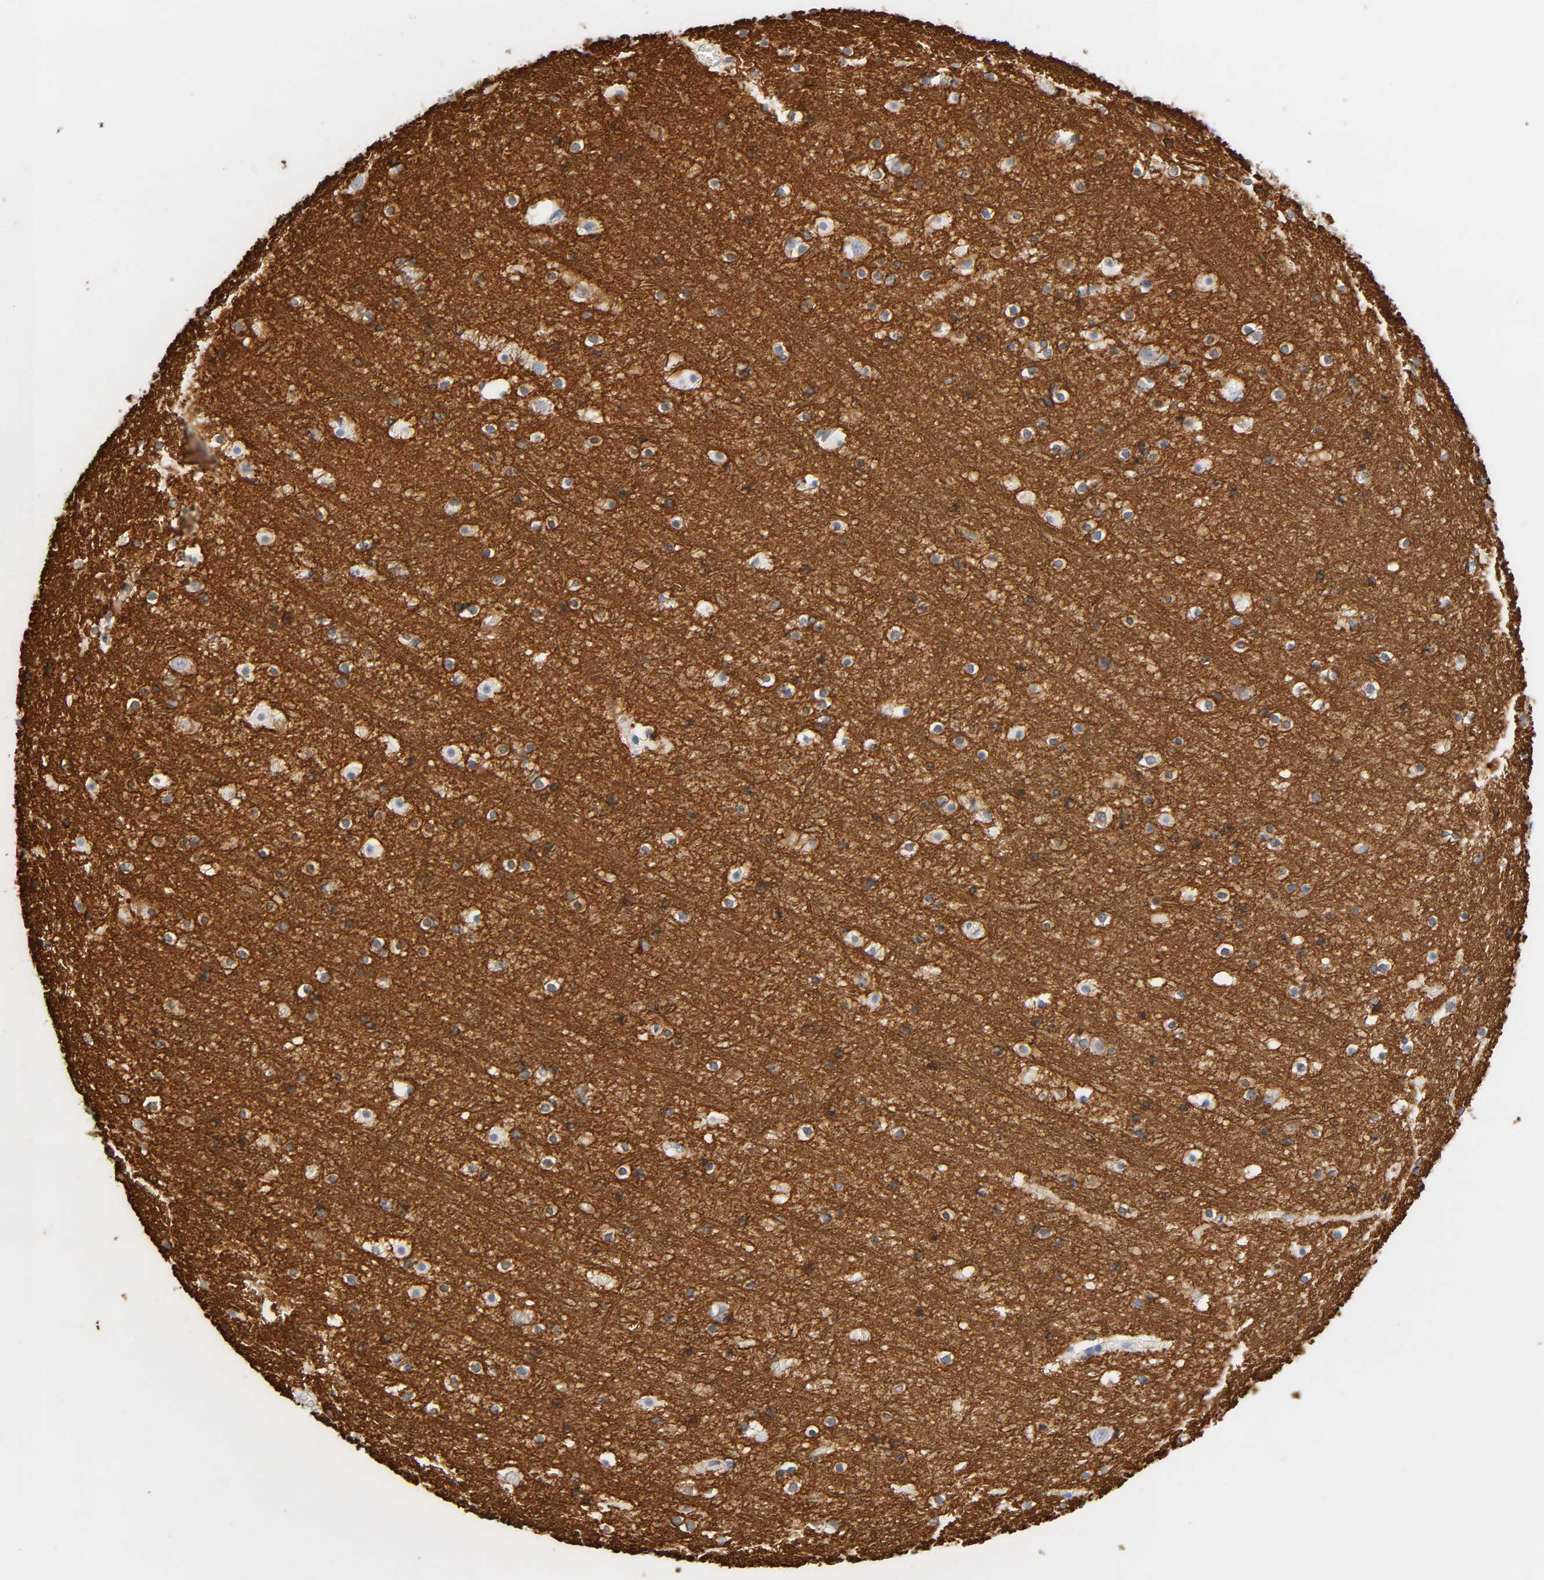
{"staining": {"intensity": "negative", "quantity": "none", "location": "none"}, "tissue": "cerebral cortex", "cell_type": "Endothelial cells", "image_type": "normal", "snomed": [{"axis": "morphology", "description": "Normal tissue, NOS"}, {"axis": "topography", "description": "Cerebral cortex"}], "caption": "High magnification brightfield microscopy of unremarkable cerebral cortex stained with DAB (3,3'-diaminobenzidine) (brown) and counterstained with hematoxylin (blue): endothelial cells show no significant expression.", "gene": "PLP1", "patient": {"sex": "male", "age": 45}}